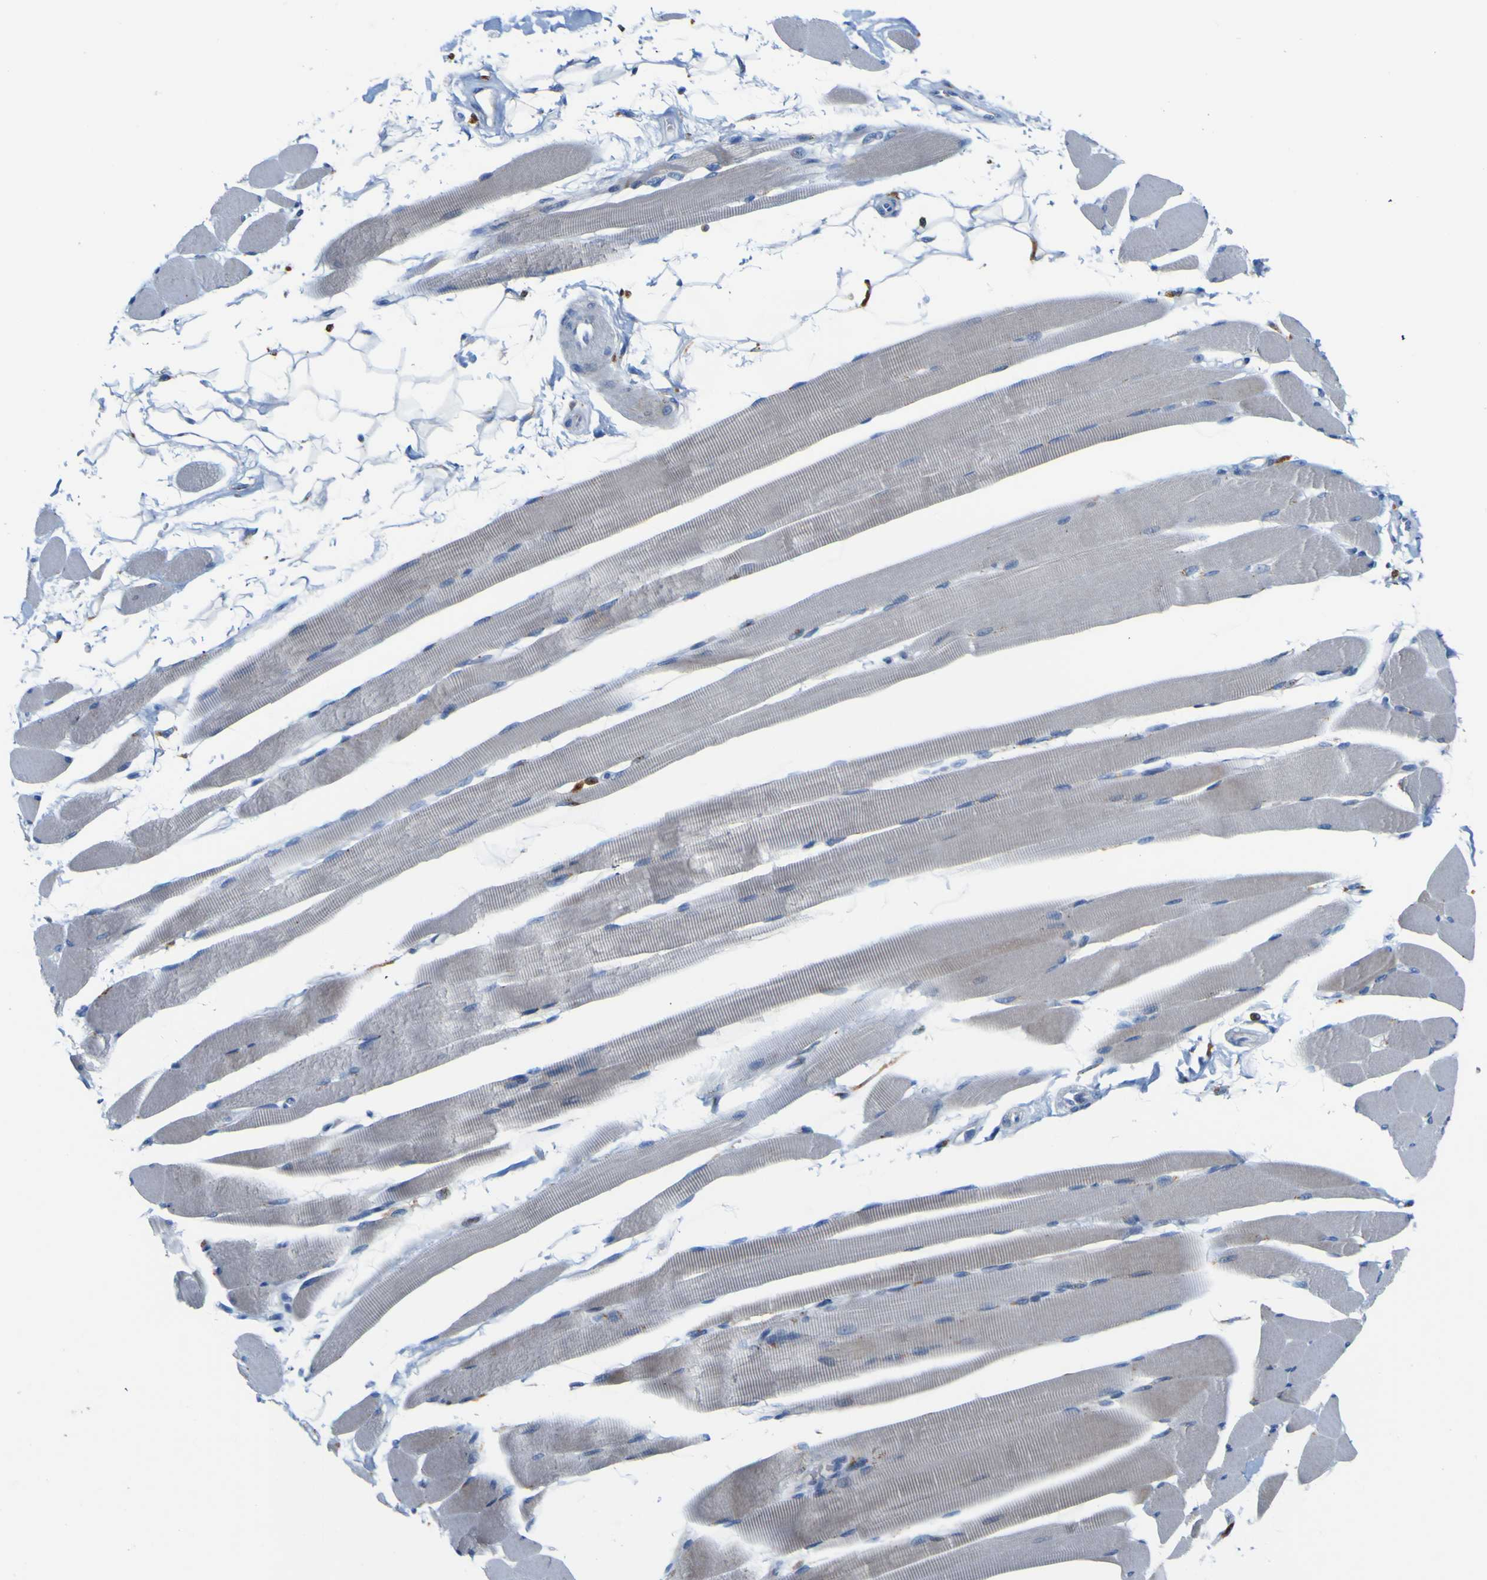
{"staining": {"intensity": "weak", "quantity": "<25%", "location": "cytoplasmic/membranous"}, "tissue": "skeletal muscle", "cell_type": "Myocytes", "image_type": "normal", "snomed": [{"axis": "morphology", "description": "Normal tissue, NOS"}, {"axis": "topography", "description": "Skeletal muscle"}, {"axis": "topography", "description": "Peripheral nerve tissue"}], "caption": "DAB (3,3'-diaminobenzidine) immunohistochemical staining of benign human skeletal muscle exhibits no significant staining in myocytes.", "gene": "PTPRF", "patient": {"sex": "female", "age": 84}}